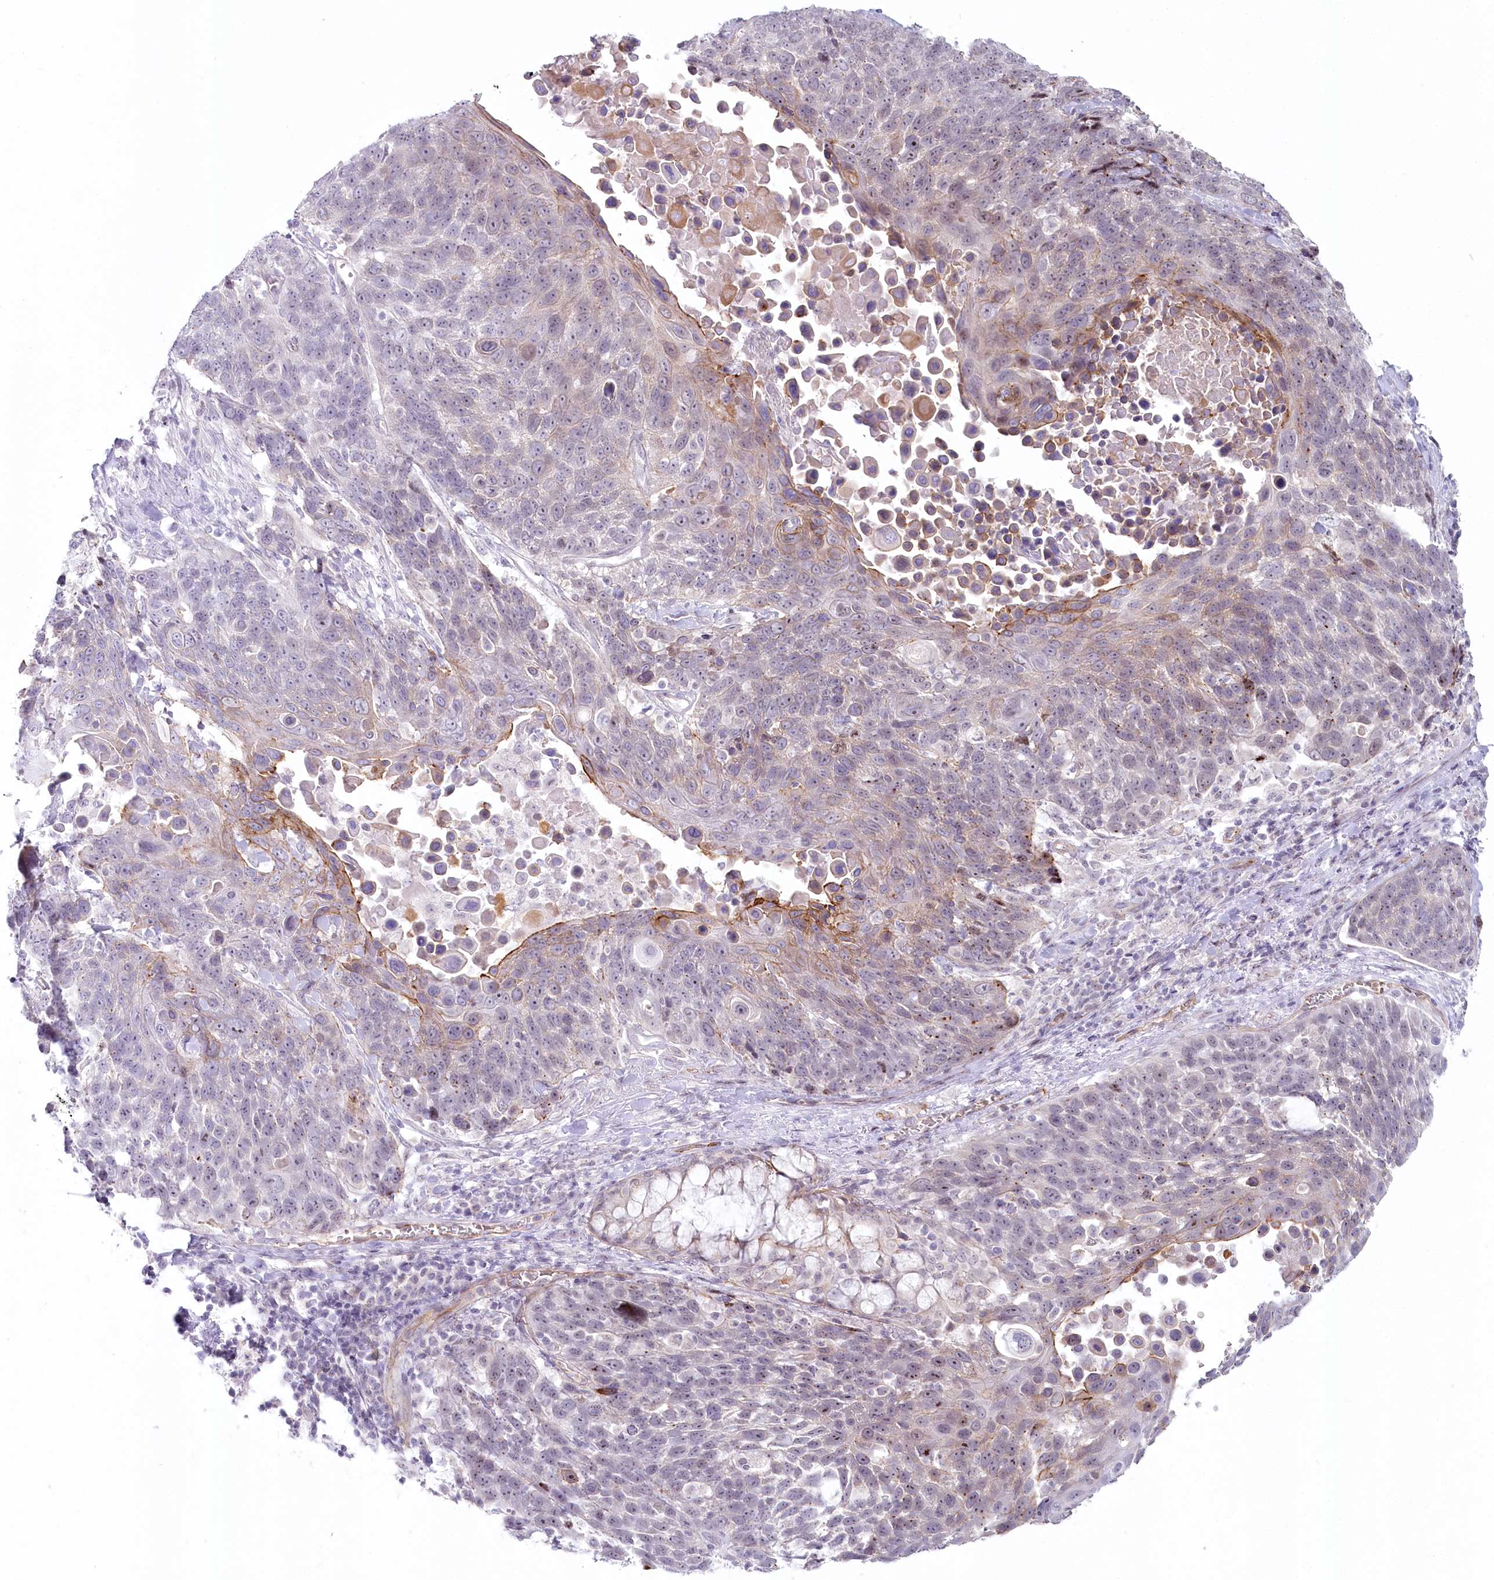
{"staining": {"intensity": "moderate", "quantity": "<25%", "location": "cytoplasmic/membranous,nuclear"}, "tissue": "lung cancer", "cell_type": "Tumor cells", "image_type": "cancer", "snomed": [{"axis": "morphology", "description": "Squamous cell carcinoma, NOS"}, {"axis": "topography", "description": "Lung"}], "caption": "About <25% of tumor cells in lung squamous cell carcinoma demonstrate moderate cytoplasmic/membranous and nuclear protein positivity as visualized by brown immunohistochemical staining.", "gene": "ABHD8", "patient": {"sex": "male", "age": 66}}